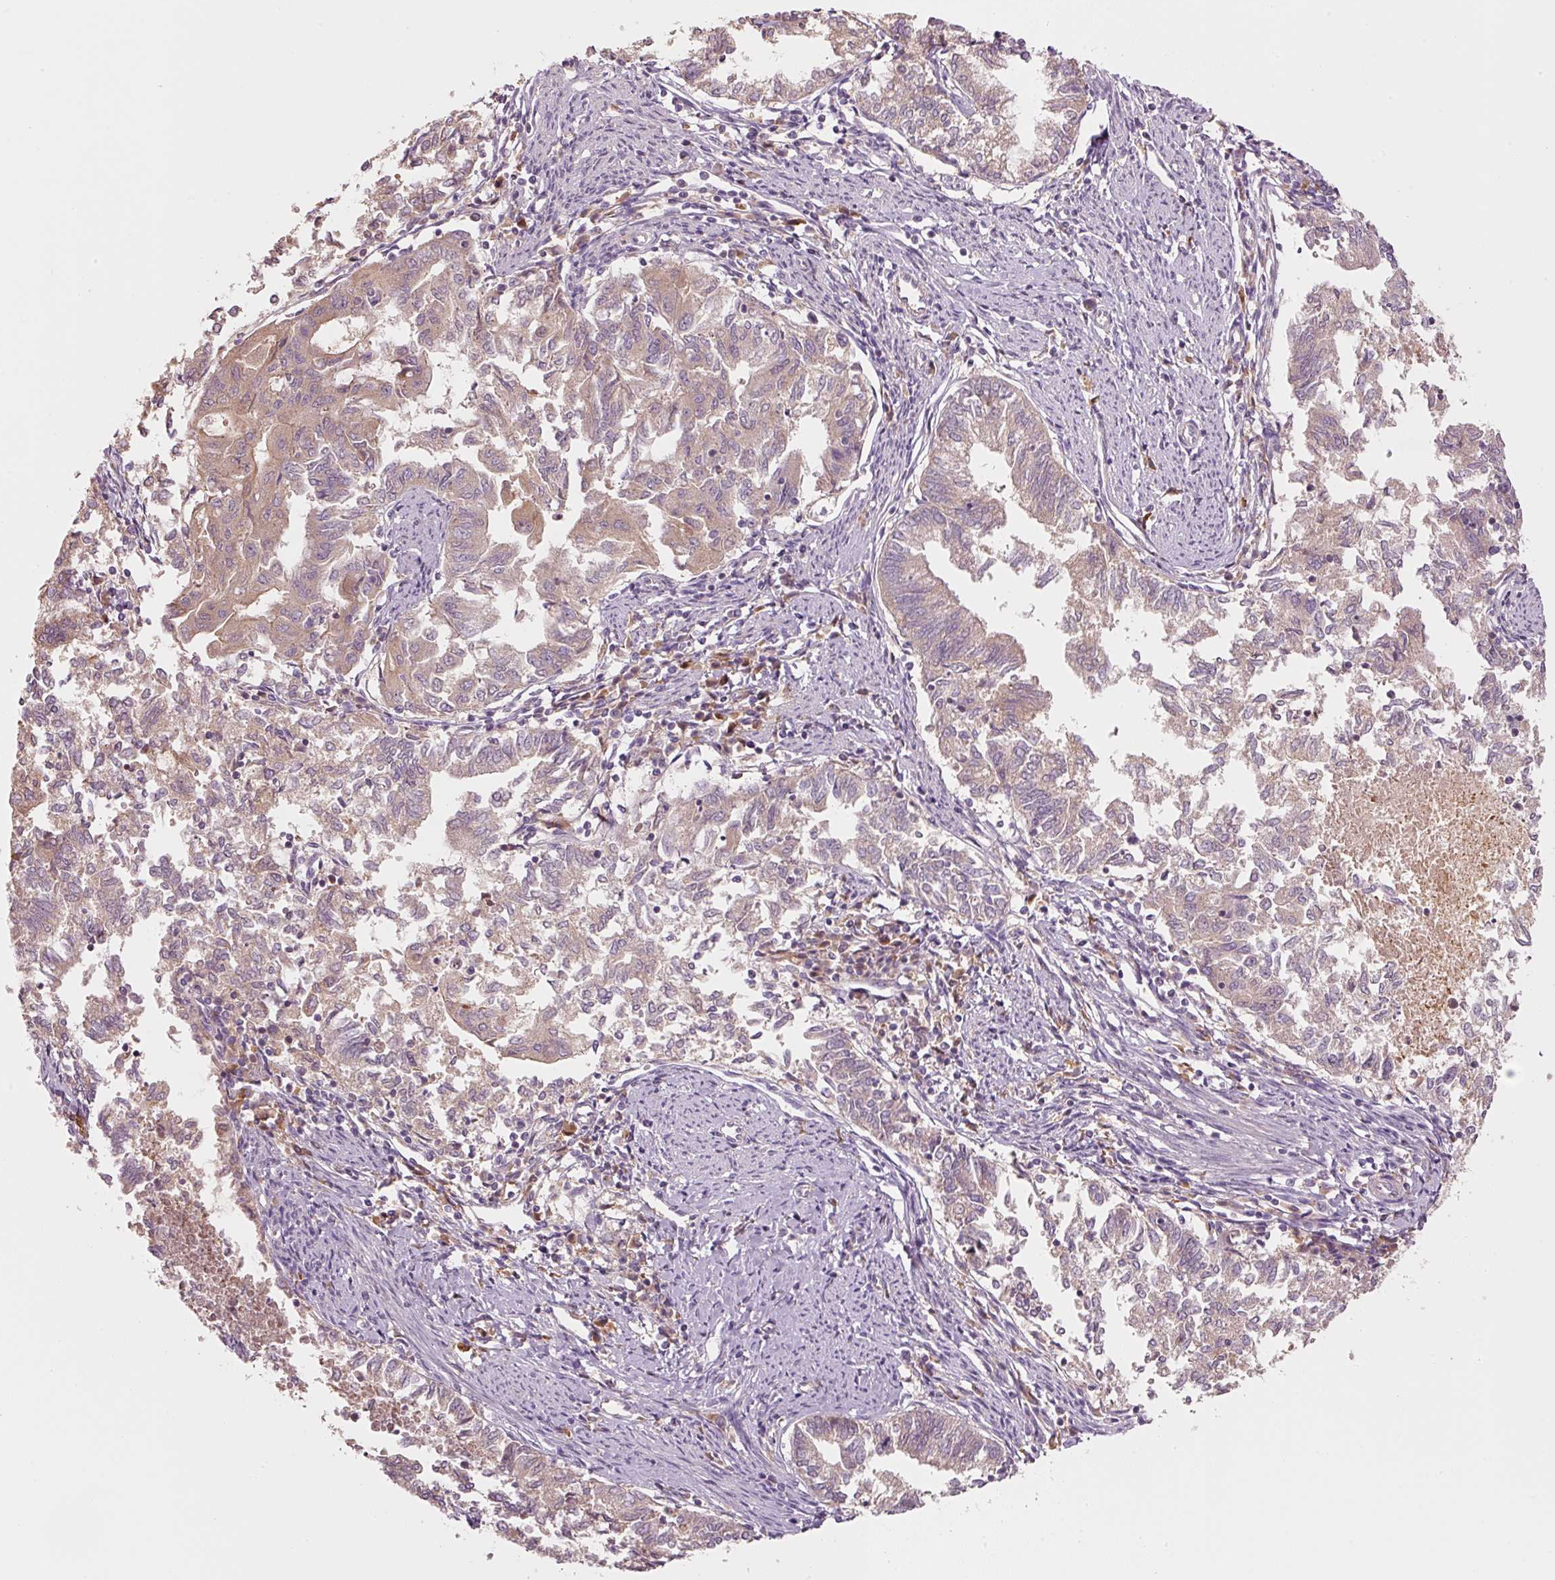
{"staining": {"intensity": "weak", "quantity": "25%-75%", "location": "cytoplasmic/membranous"}, "tissue": "endometrial cancer", "cell_type": "Tumor cells", "image_type": "cancer", "snomed": [{"axis": "morphology", "description": "Adenocarcinoma, NOS"}, {"axis": "topography", "description": "Endometrium"}], "caption": "The immunohistochemical stain highlights weak cytoplasmic/membranous expression in tumor cells of endometrial cancer (adenocarcinoma) tissue. (Stains: DAB (3,3'-diaminobenzidine) in brown, nuclei in blue, Microscopy: brightfield microscopy at high magnification).", "gene": "MAP10", "patient": {"sex": "female", "age": 79}}